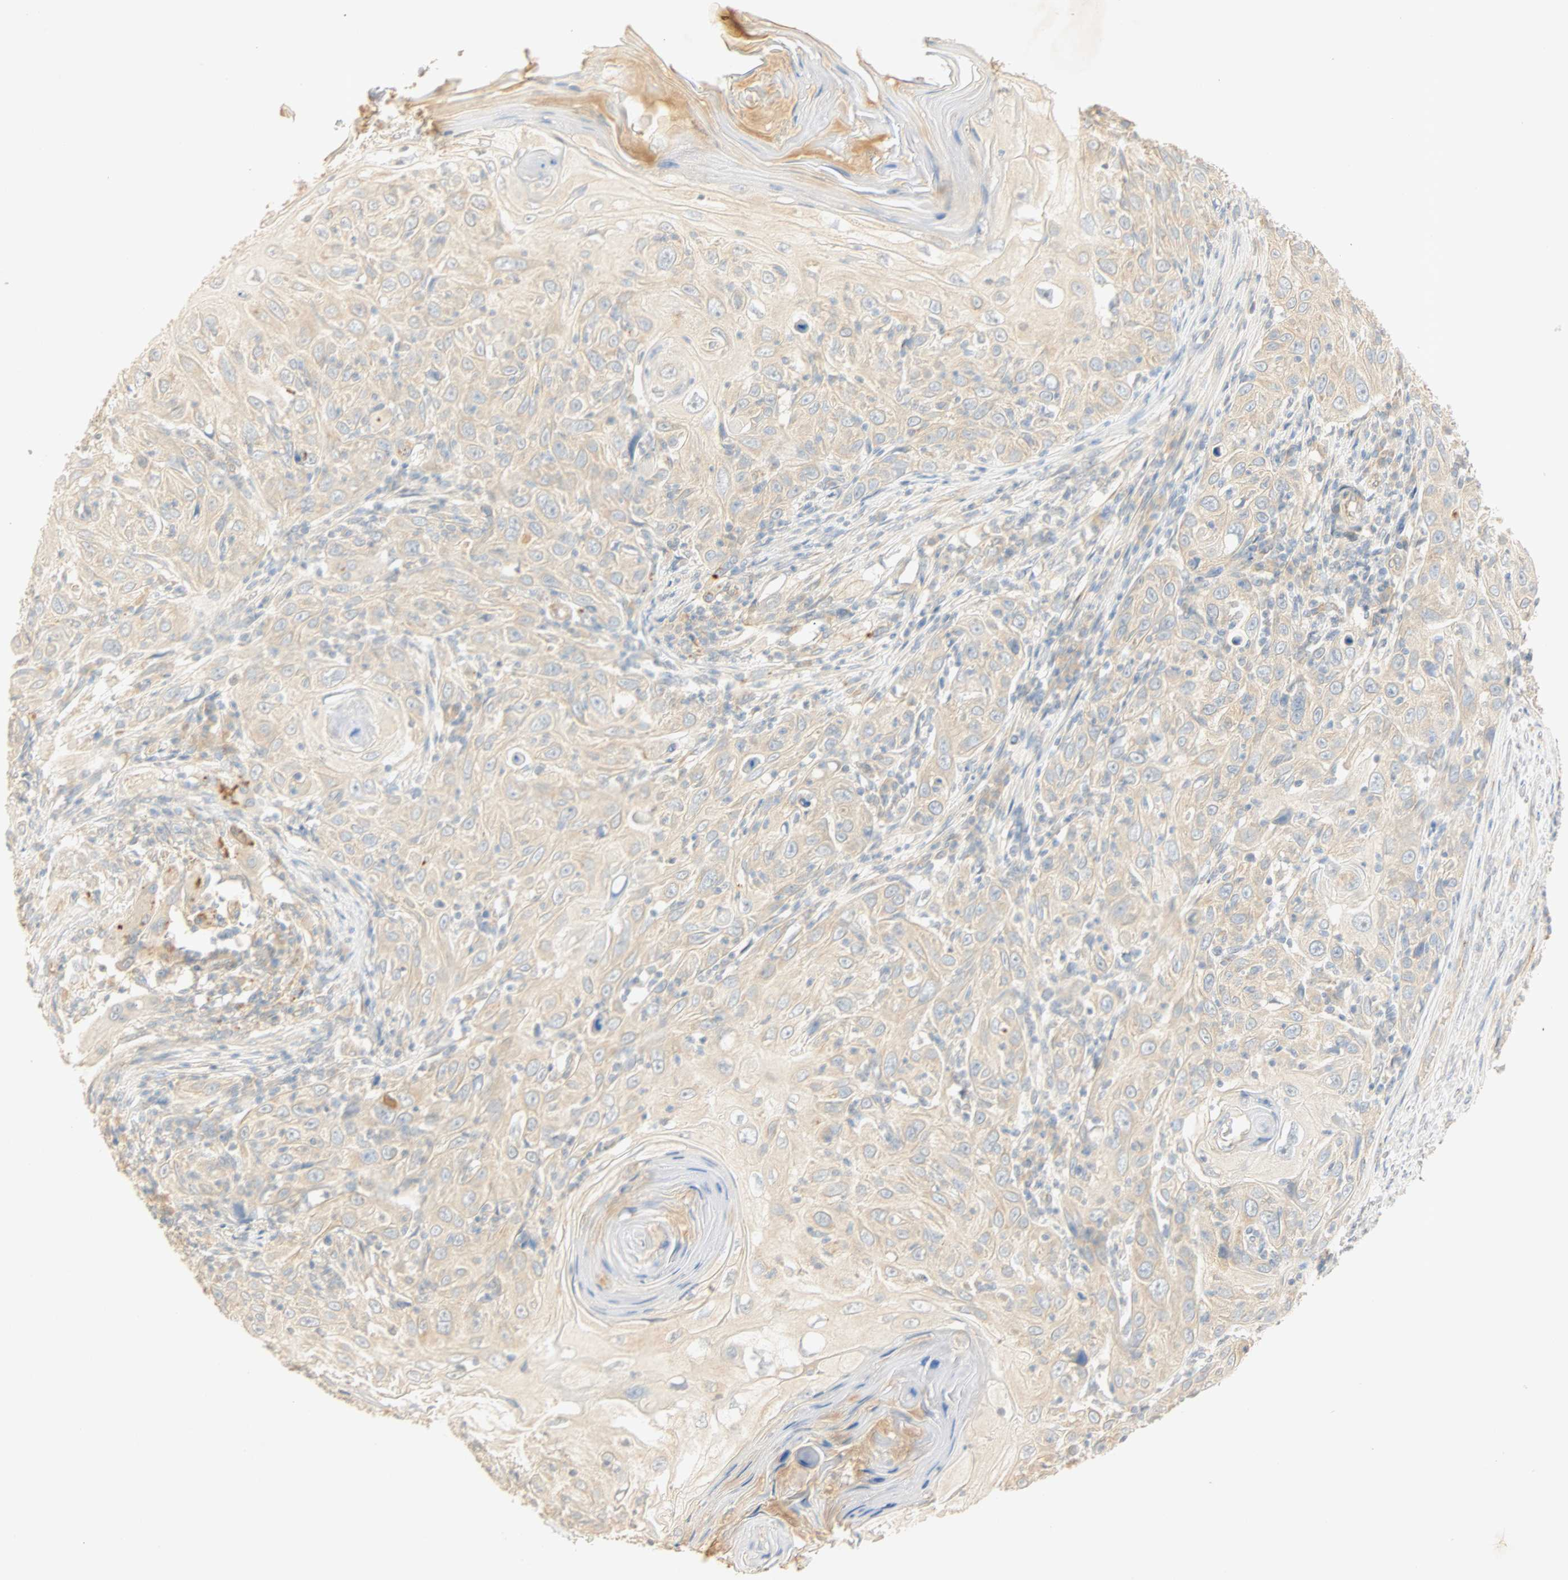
{"staining": {"intensity": "negative", "quantity": "none", "location": "none"}, "tissue": "skin cancer", "cell_type": "Tumor cells", "image_type": "cancer", "snomed": [{"axis": "morphology", "description": "Squamous cell carcinoma, NOS"}, {"axis": "topography", "description": "Skin"}], "caption": "Squamous cell carcinoma (skin) stained for a protein using IHC exhibits no expression tumor cells.", "gene": "SELENBP1", "patient": {"sex": "female", "age": 88}}